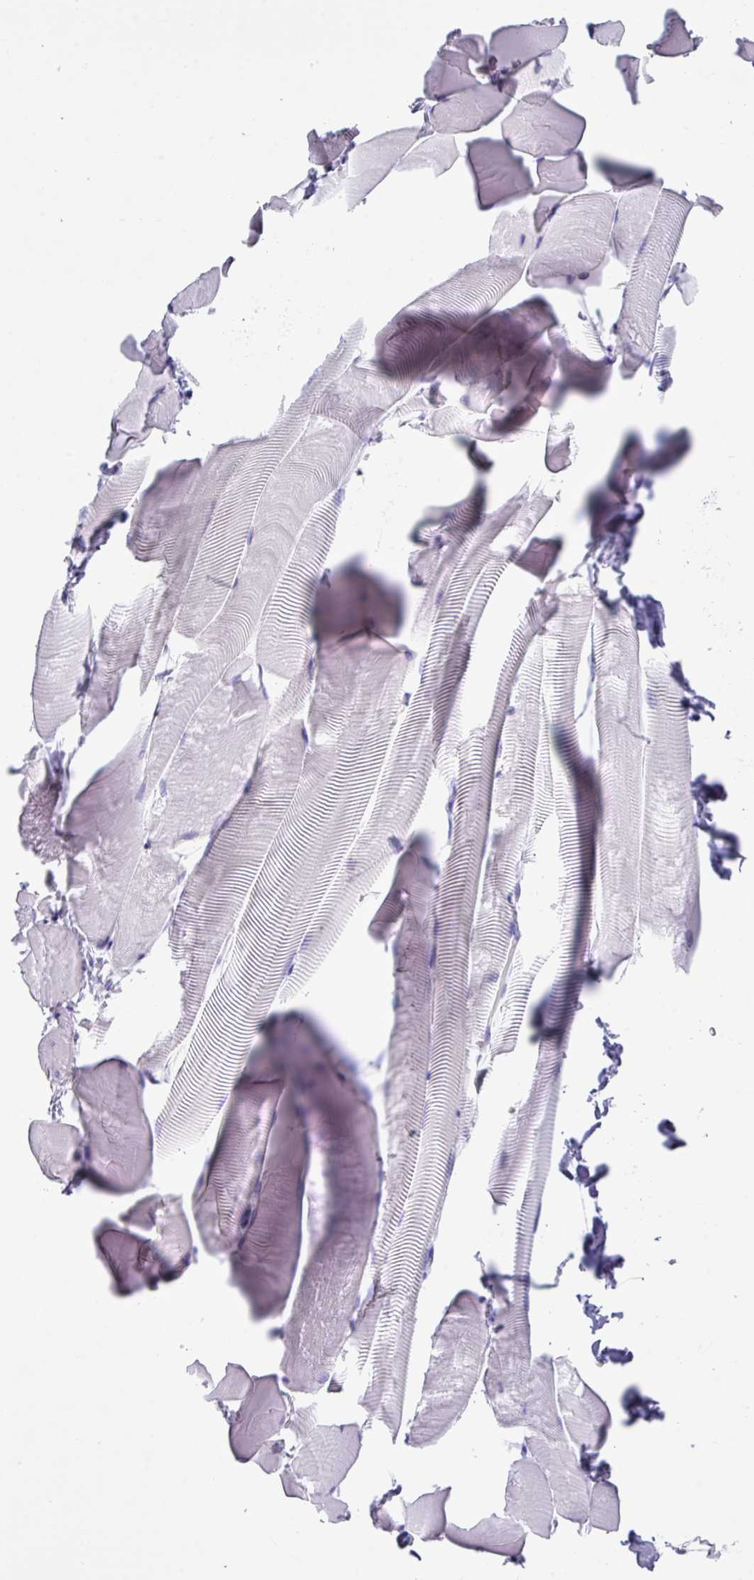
{"staining": {"intensity": "negative", "quantity": "none", "location": "none"}, "tissue": "skeletal muscle", "cell_type": "Myocytes", "image_type": "normal", "snomed": [{"axis": "morphology", "description": "Normal tissue, NOS"}, {"axis": "topography", "description": "Skeletal muscle"}], "caption": "Immunohistochemistry (IHC) histopathology image of normal skeletal muscle: skeletal muscle stained with DAB (3,3'-diaminobenzidine) exhibits no significant protein expression in myocytes. The staining is performed using DAB (3,3'-diaminobenzidine) brown chromogen with nuclei counter-stained in using hematoxylin.", "gene": "ZNF568", "patient": {"sex": "male", "age": 25}}